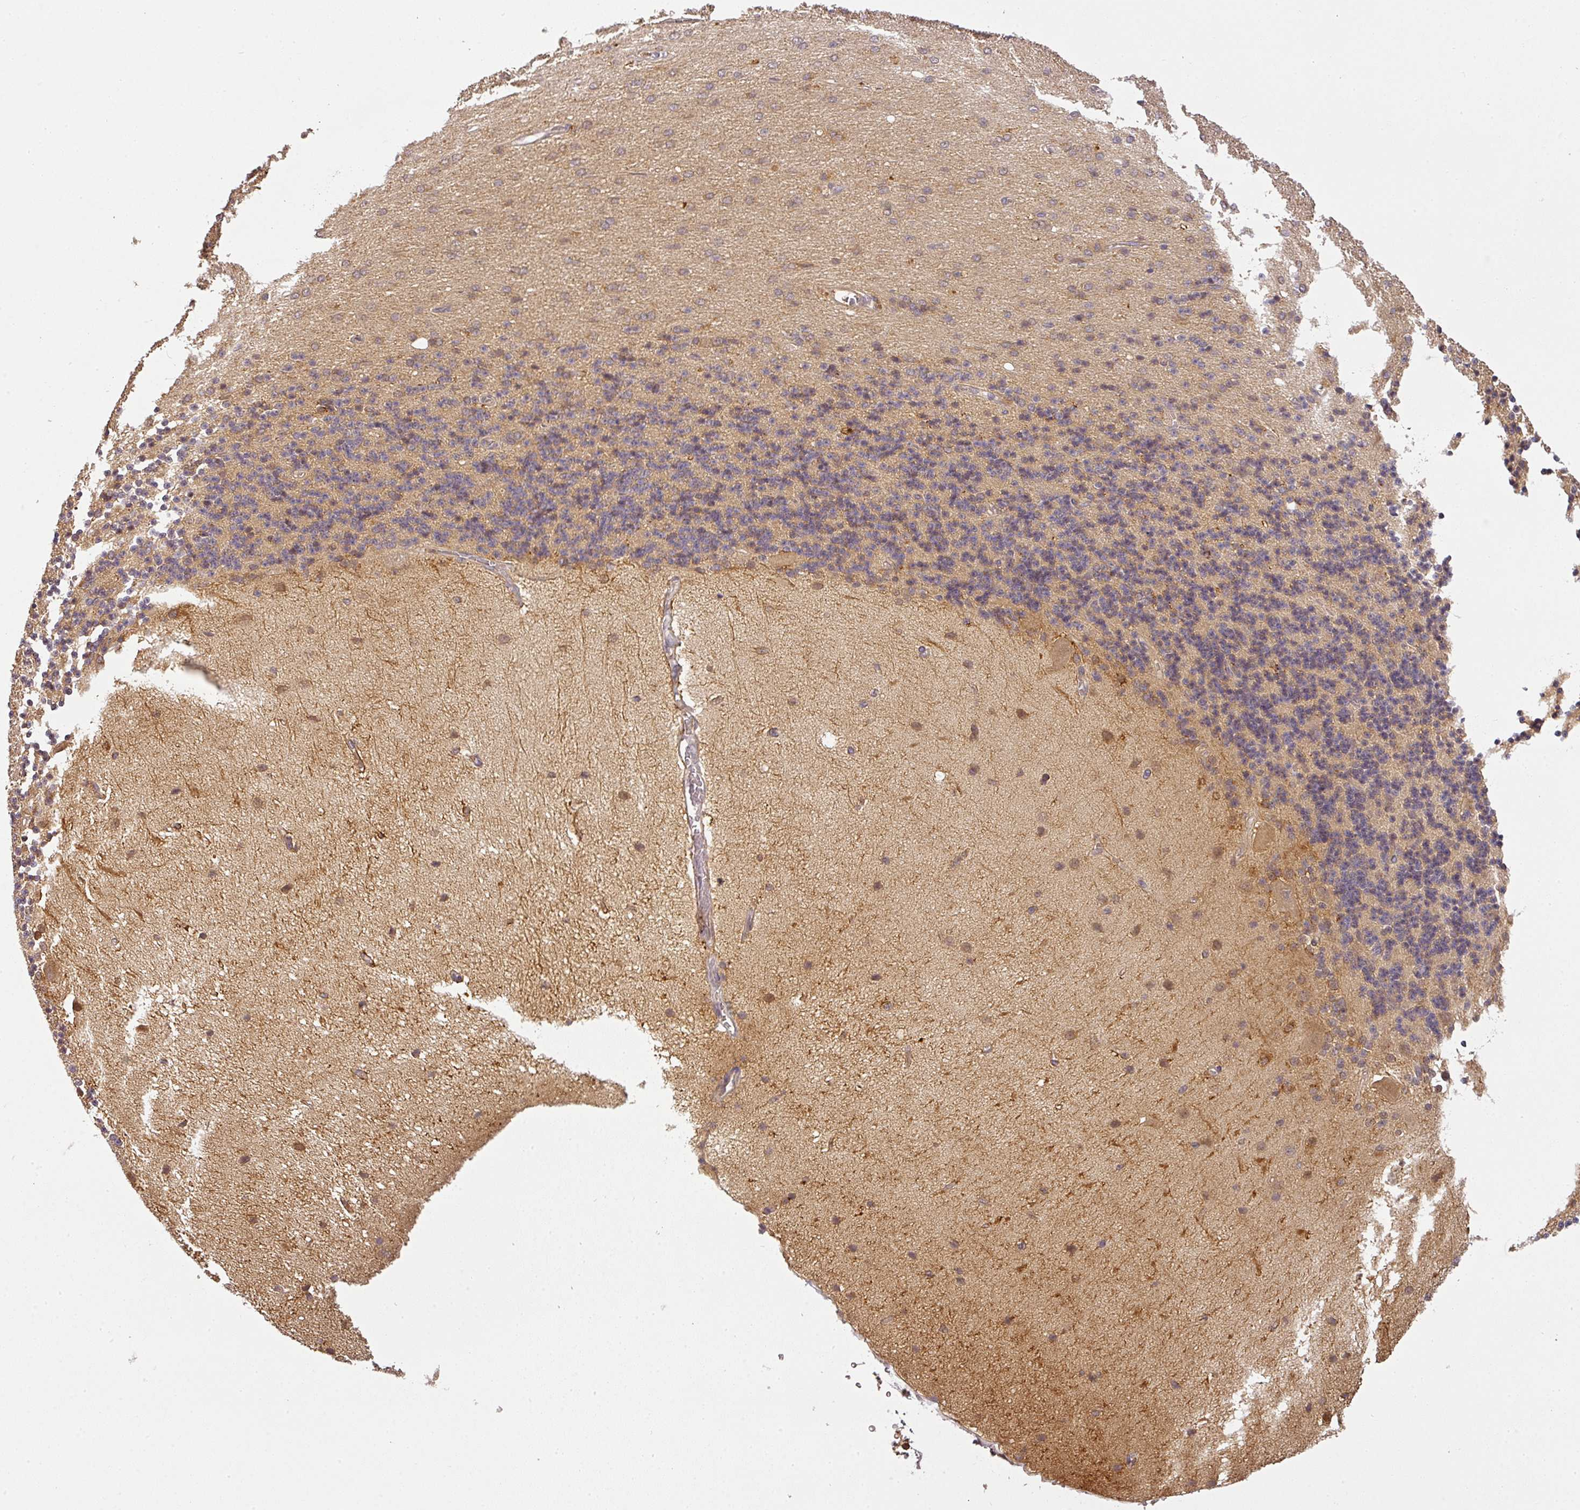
{"staining": {"intensity": "moderate", "quantity": "<25%", "location": "cytoplasmic/membranous"}, "tissue": "caudate", "cell_type": "Glial cells", "image_type": "normal", "snomed": [{"axis": "morphology", "description": "Normal tissue, NOS"}, {"axis": "topography", "description": "Lateral ventricle wall"}], "caption": "Immunohistochemistry histopathology image of normal caudate stained for a protein (brown), which shows low levels of moderate cytoplasmic/membranous expression in about <25% of glial cells.", "gene": "TCL1B", "patient": {"sex": "male", "age": 37}}